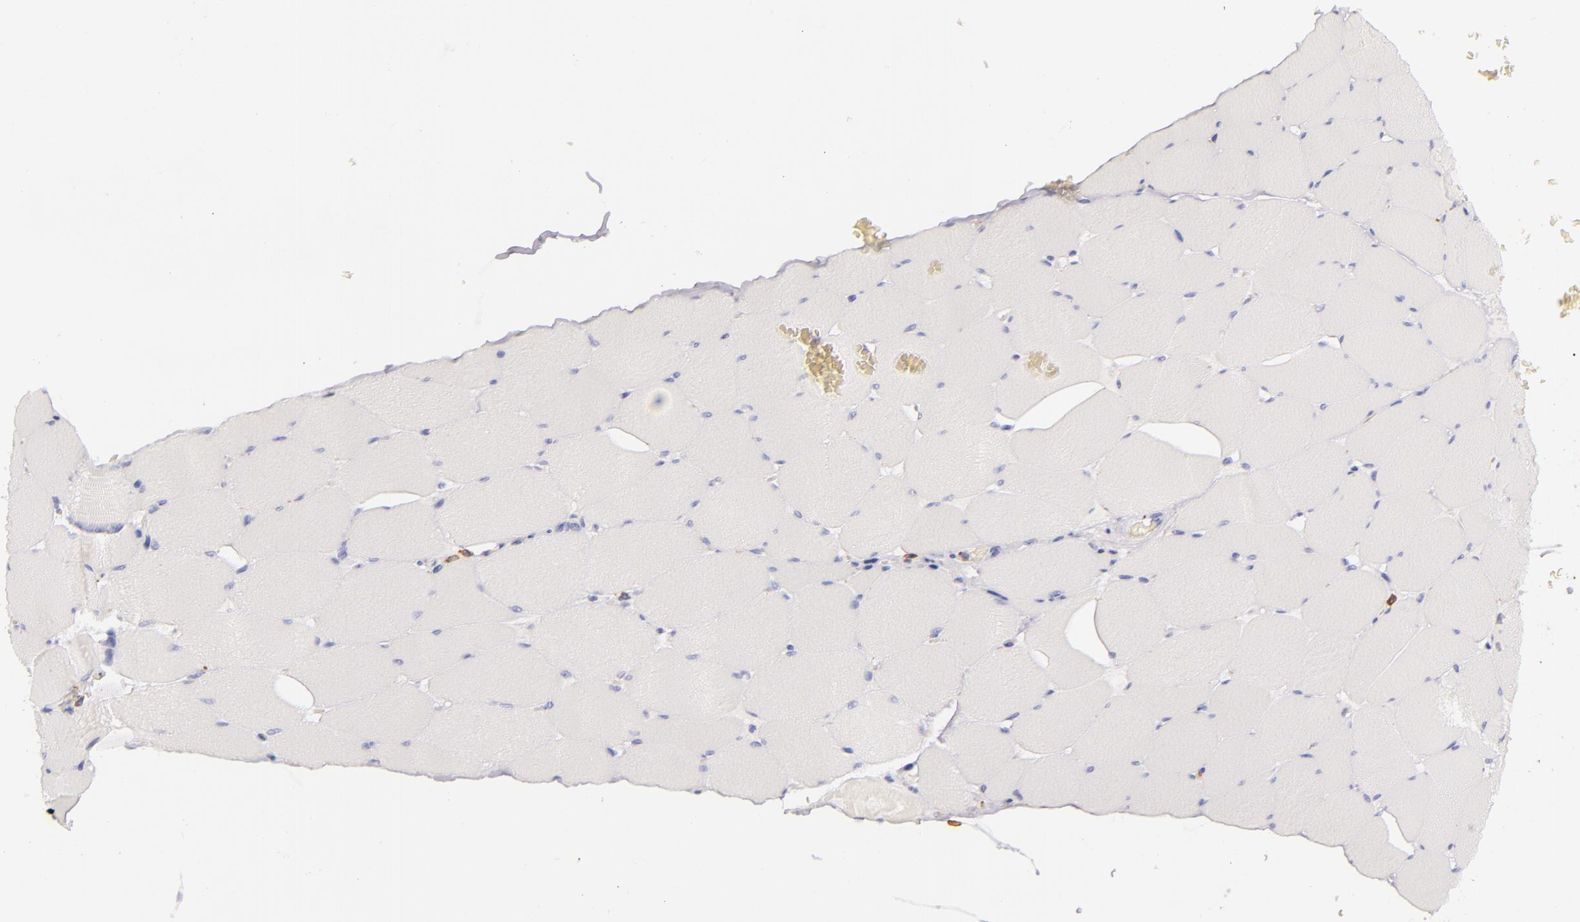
{"staining": {"intensity": "negative", "quantity": "none", "location": "none"}, "tissue": "skeletal muscle", "cell_type": "Myocytes", "image_type": "normal", "snomed": [{"axis": "morphology", "description": "Normal tissue, NOS"}, {"axis": "topography", "description": "Skeletal muscle"}], "caption": "The immunohistochemistry (IHC) photomicrograph has no significant staining in myocytes of skeletal muscle. (DAB IHC visualized using brightfield microscopy, high magnification).", "gene": "LAT", "patient": {"sex": "male", "age": 62}}